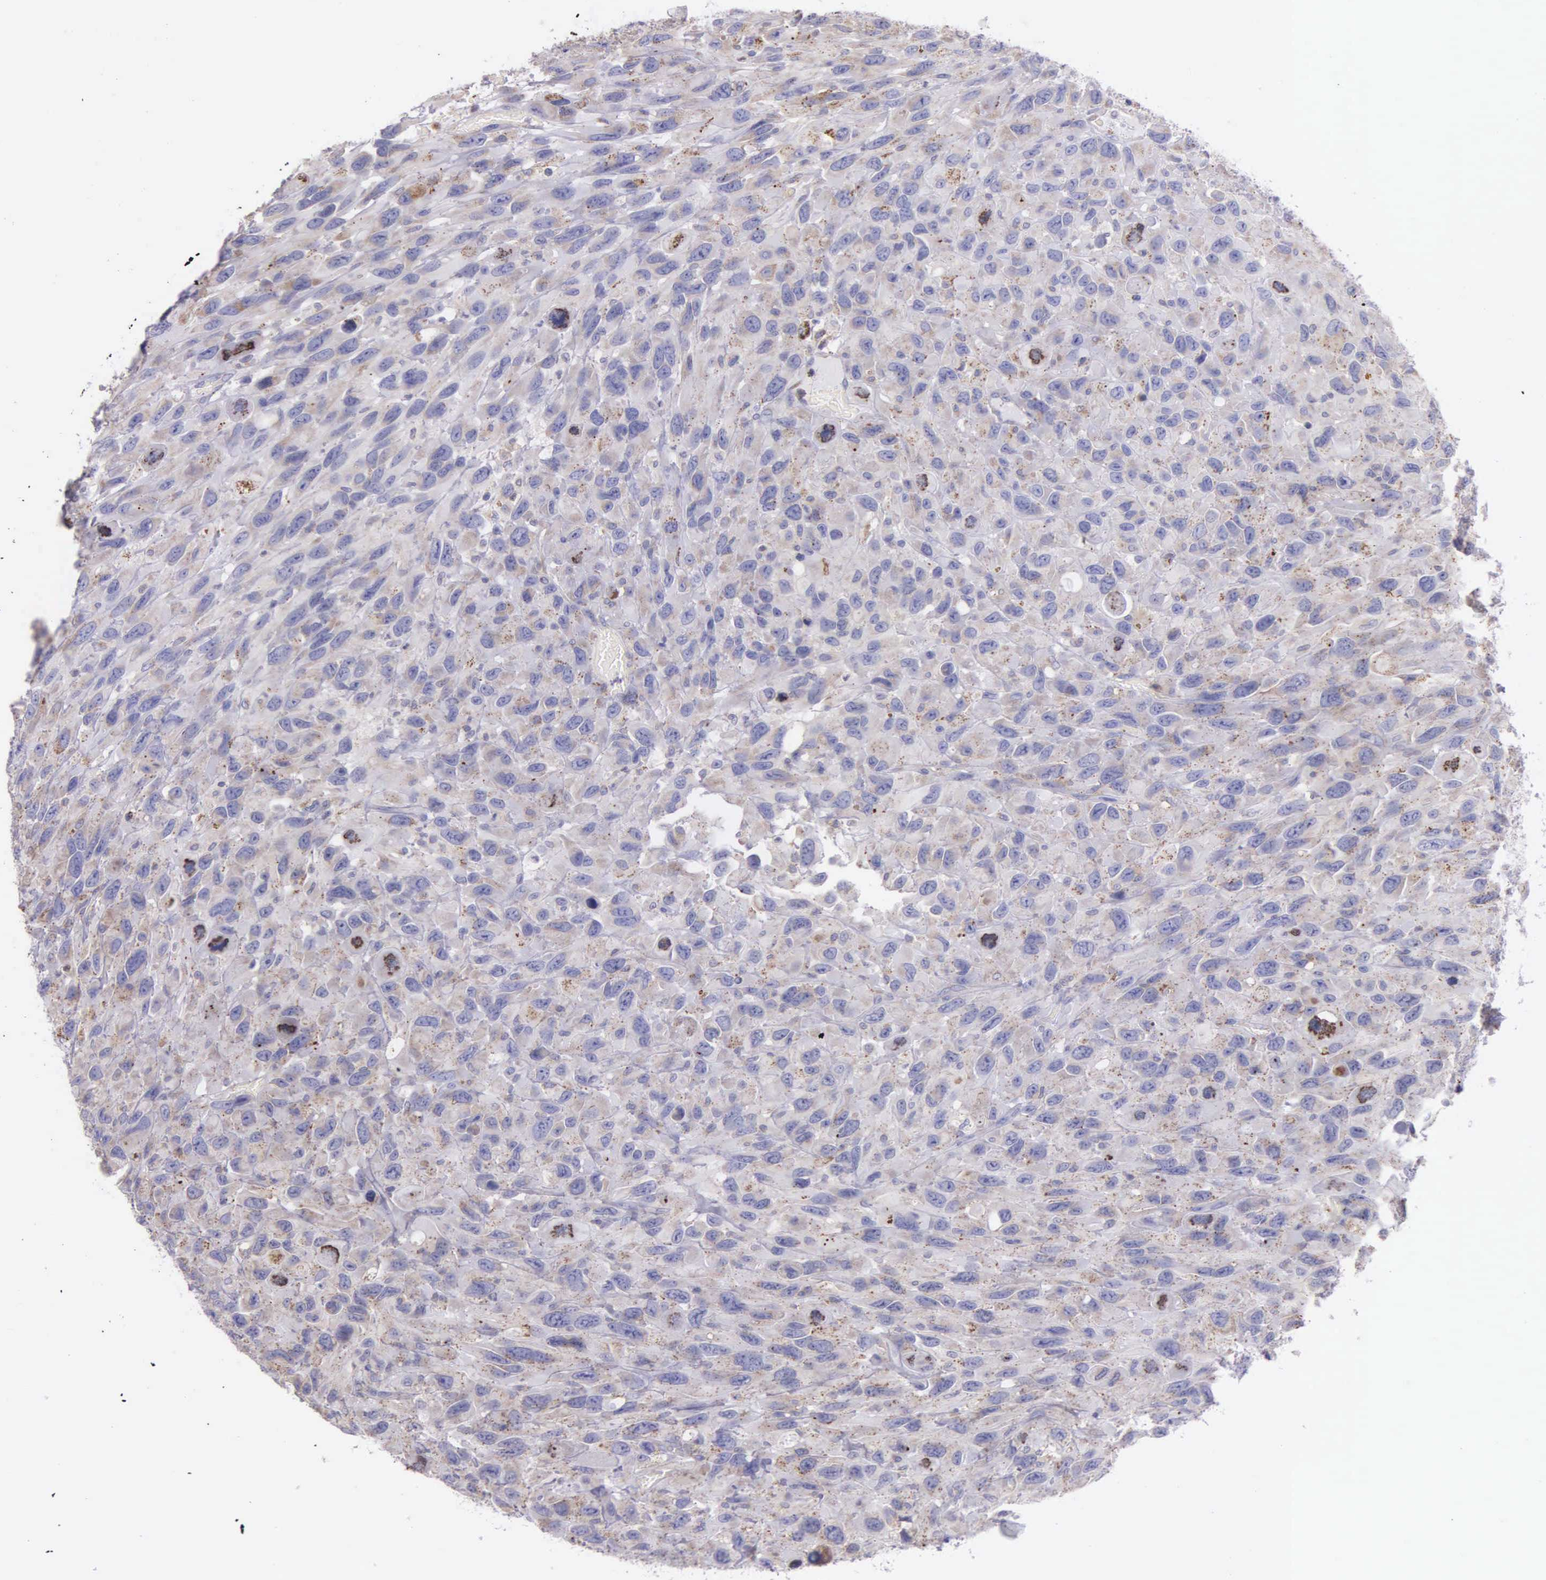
{"staining": {"intensity": "weak", "quantity": ">75%", "location": "cytoplasmic/membranous"}, "tissue": "renal cancer", "cell_type": "Tumor cells", "image_type": "cancer", "snomed": [{"axis": "morphology", "description": "Adenocarcinoma, NOS"}, {"axis": "topography", "description": "Kidney"}], "caption": "Human renal cancer (adenocarcinoma) stained for a protein (brown) demonstrates weak cytoplasmic/membranous positive staining in about >75% of tumor cells.", "gene": "MIA2", "patient": {"sex": "male", "age": 79}}